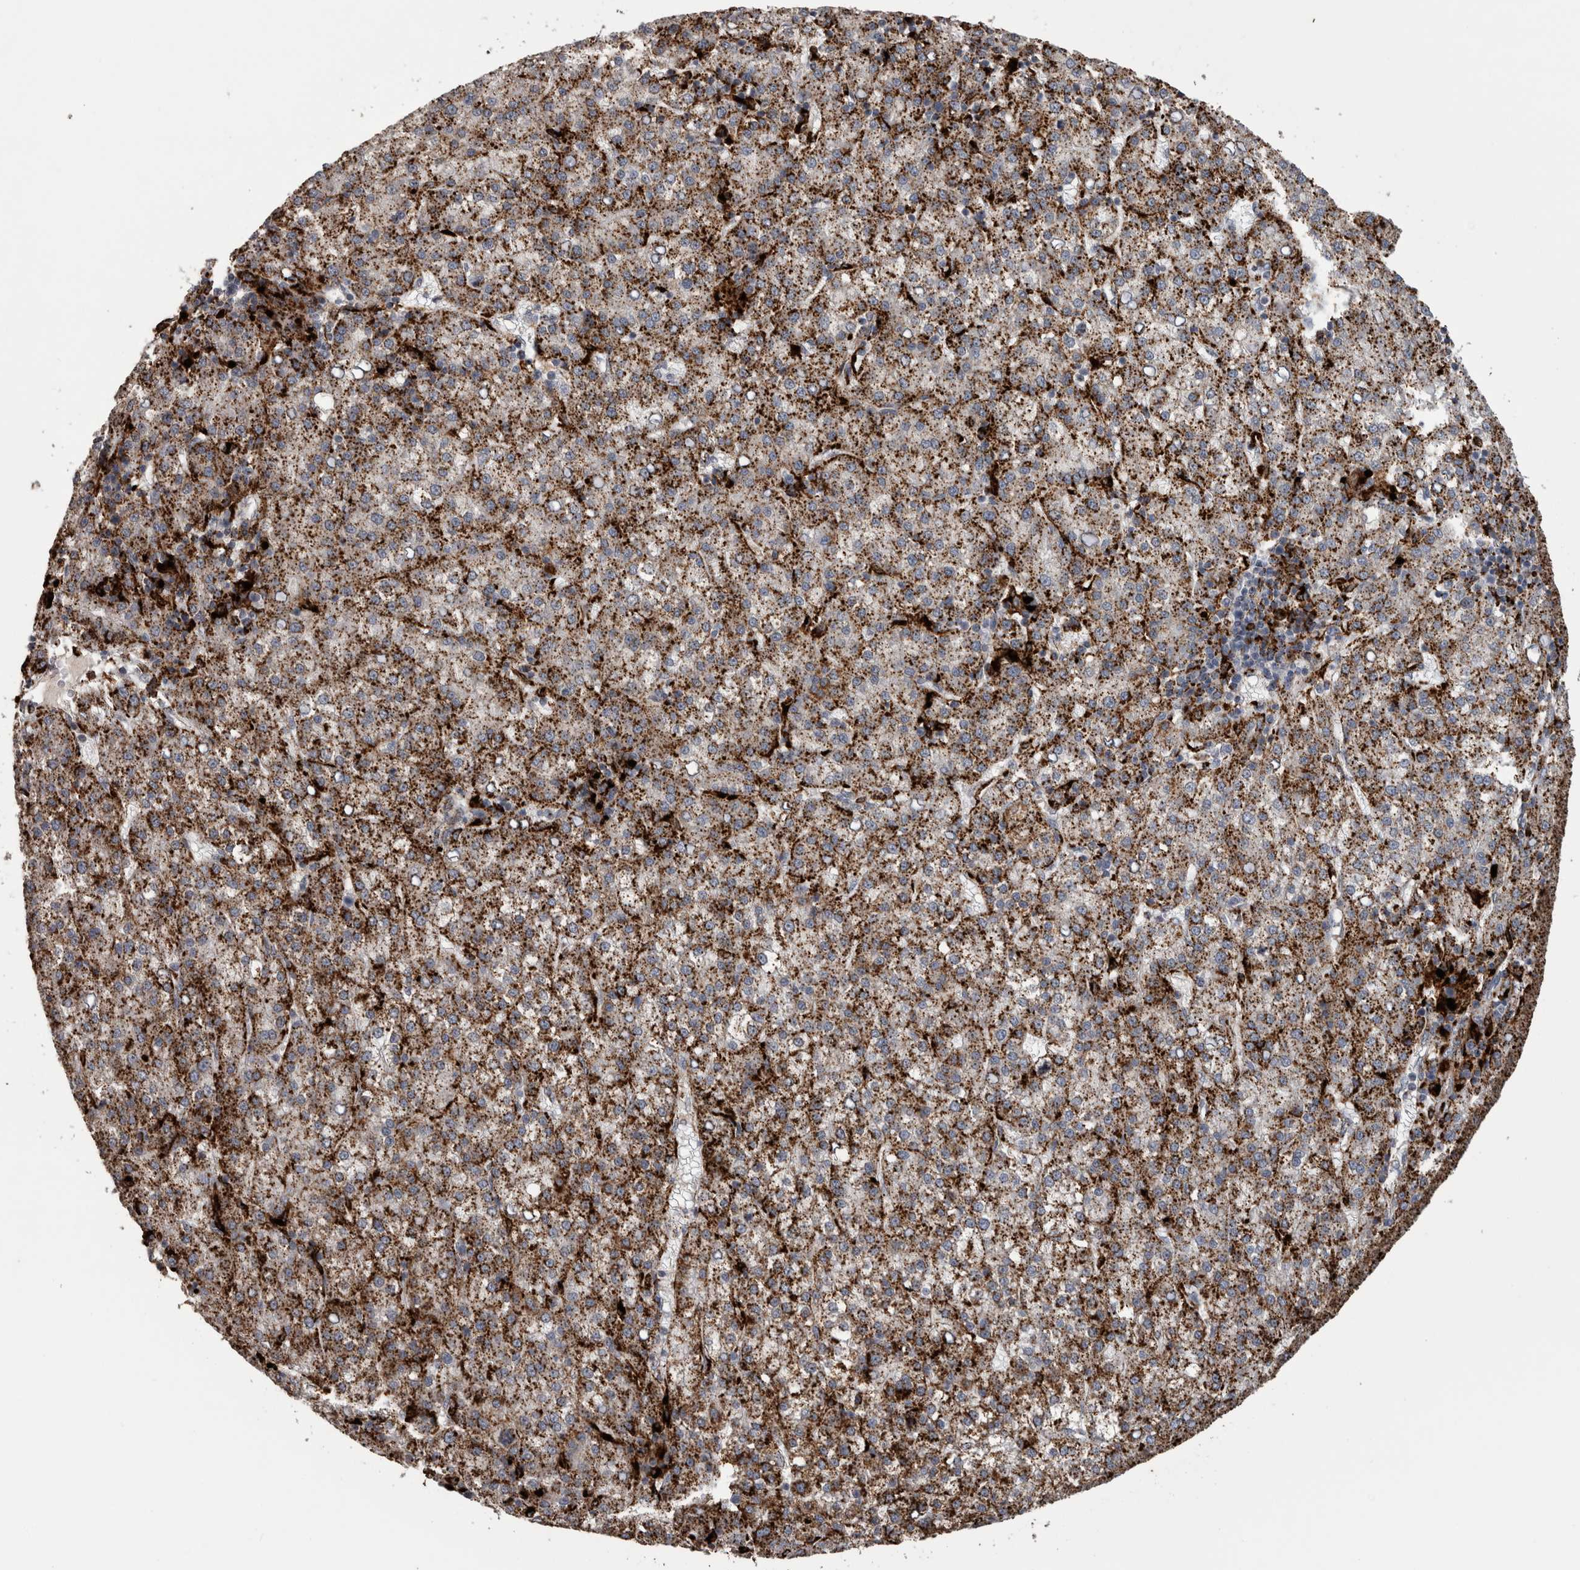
{"staining": {"intensity": "strong", "quantity": ">75%", "location": "cytoplasmic/membranous"}, "tissue": "liver cancer", "cell_type": "Tumor cells", "image_type": "cancer", "snomed": [{"axis": "morphology", "description": "Carcinoma, Hepatocellular, NOS"}, {"axis": "topography", "description": "Liver"}], "caption": "DAB immunohistochemical staining of human hepatocellular carcinoma (liver) exhibits strong cytoplasmic/membranous protein expression in about >75% of tumor cells.", "gene": "CTSZ", "patient": {"sex": "female", "age": 58}}